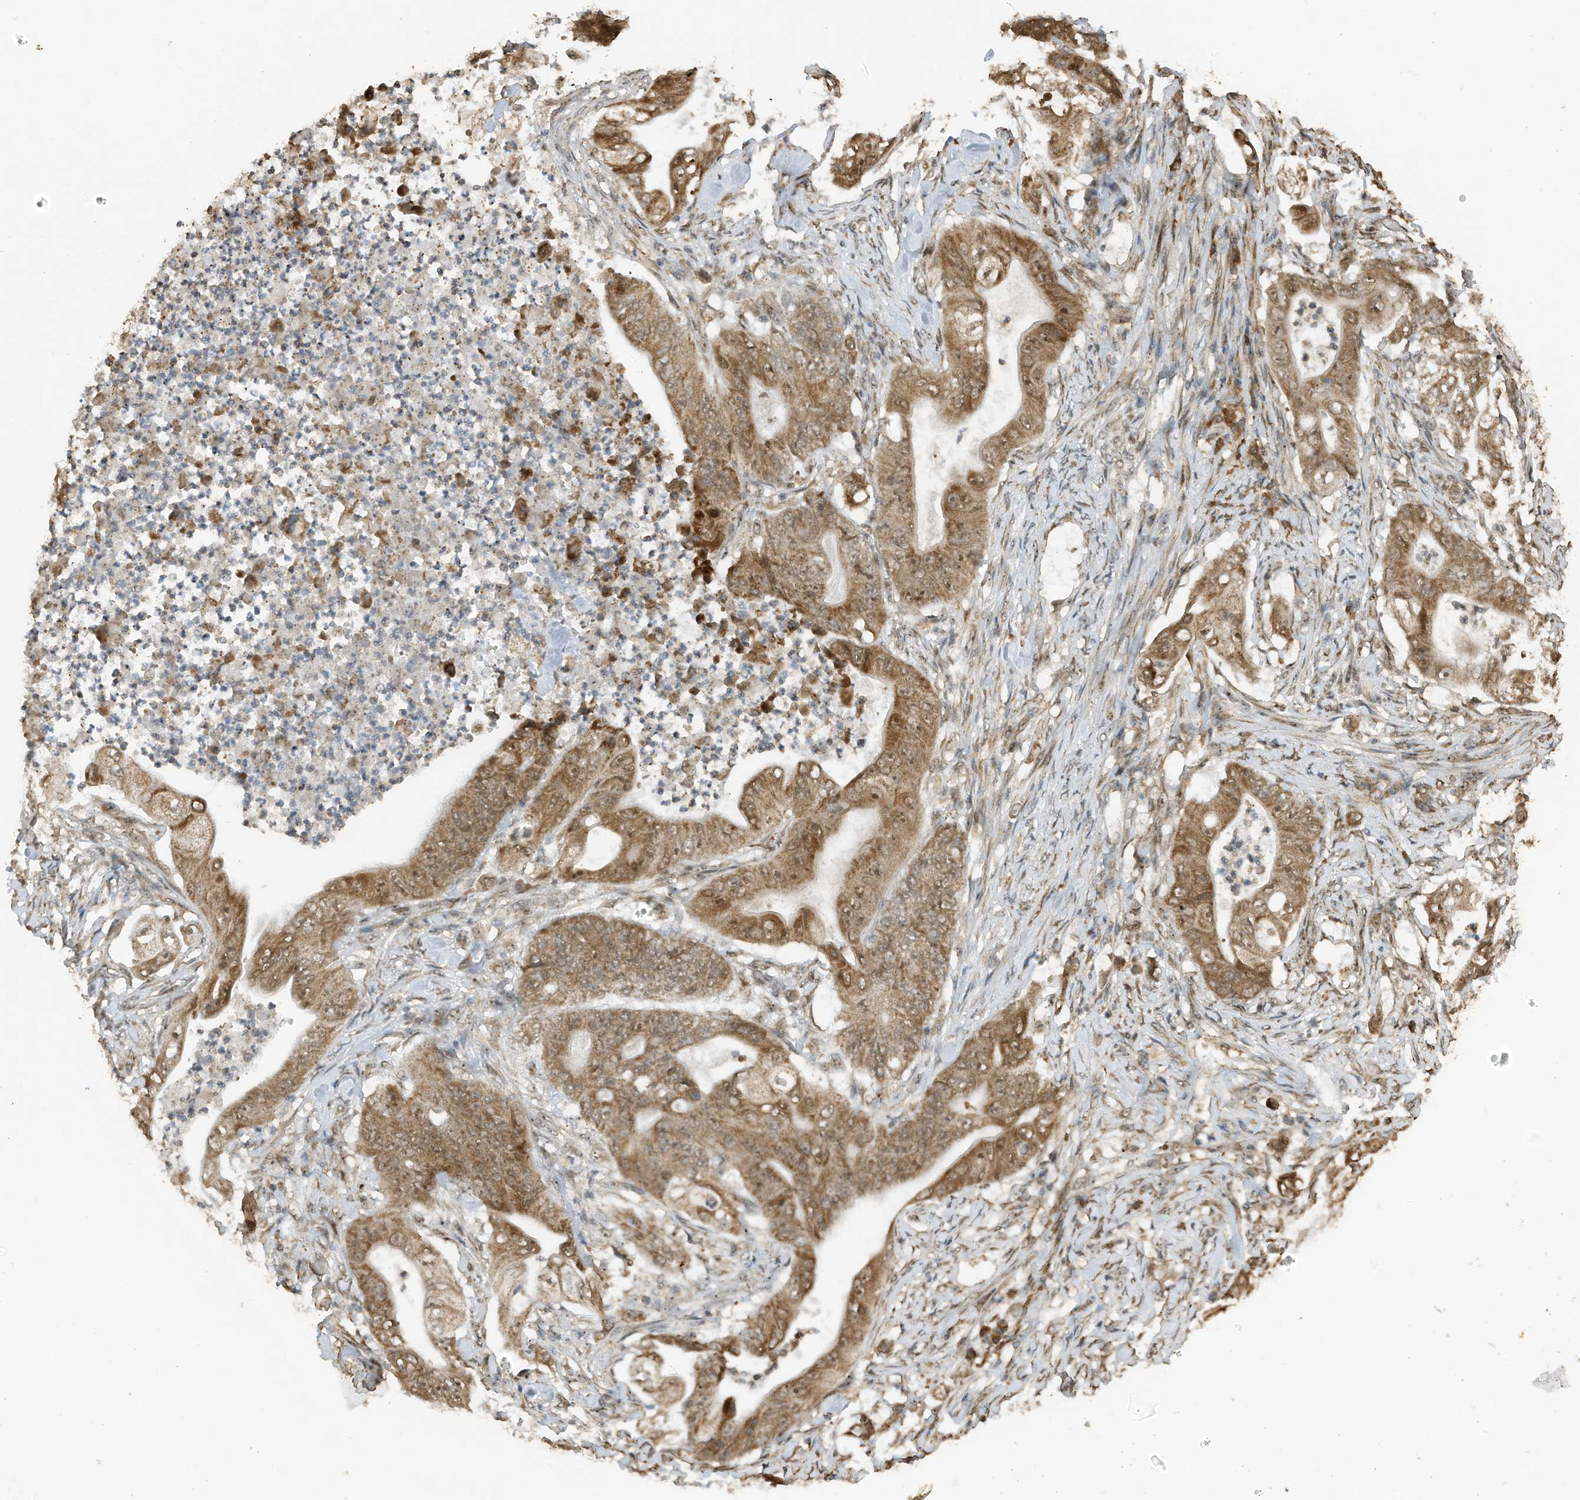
{"staining": {"intensity": "moderate", "quantity": ">75%", "location": "cytoplasmic/membranous,nuclear"}, "tissue": "stomach cancer", "cell_type": "Tumor cells", "image_type": "cancer", "snomed": [{"axis": "morphology", "description": "Adenocarcinoma, NOS"}, {"axis": "topography", "description": "Stomach"}], "caption": "IHC histopathology image of stomach adenocarcinoma stained for a protein (brown), which shows medium levels of moderate cytoplasmic/membranous and nuclear positivity in about >75% of tumor cells.", "gene": "ERLEC1", "patient": {"sex": "female", "age": 73}}